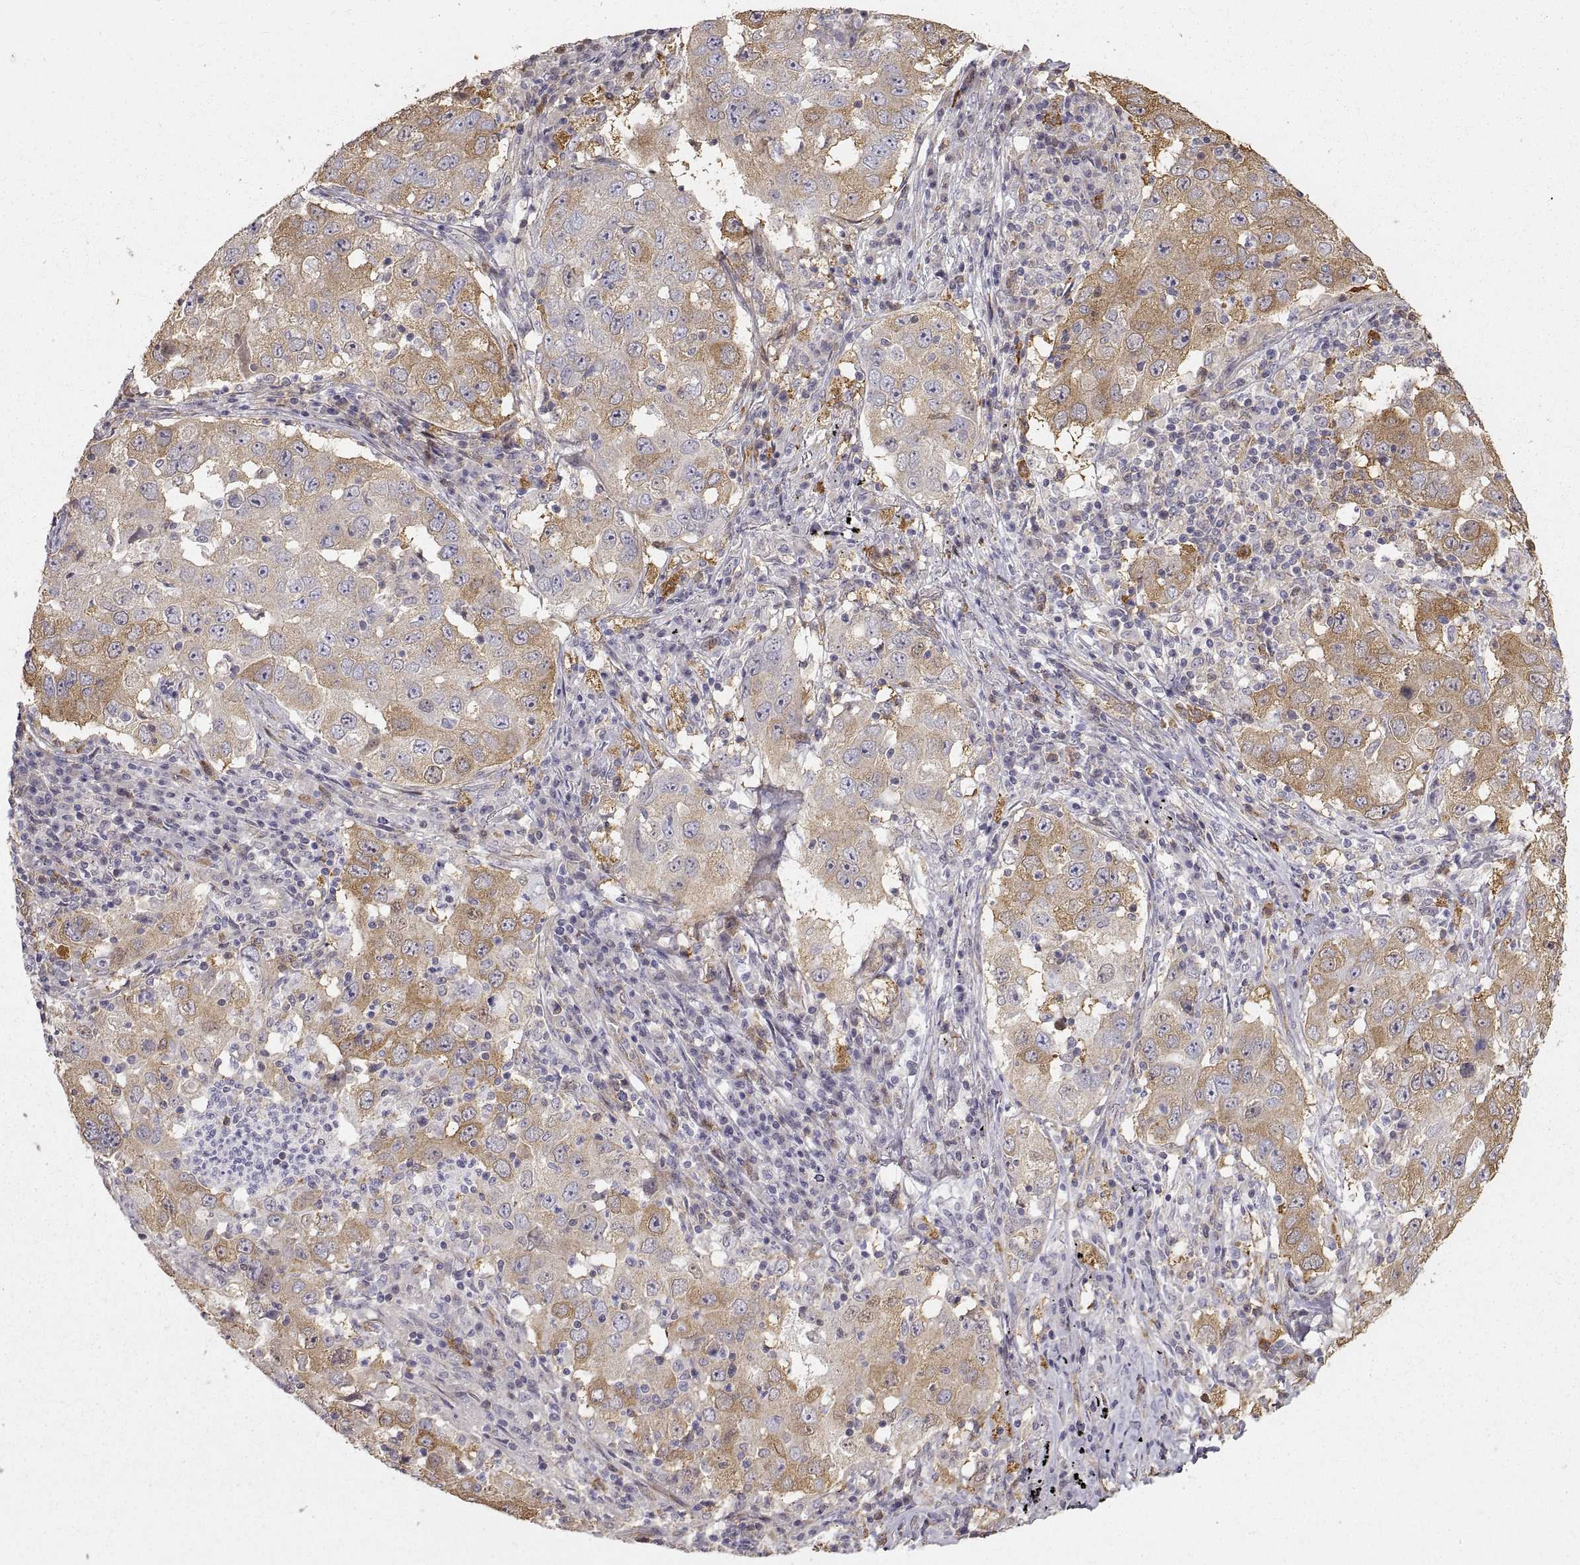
{"staining": {"intensity": "moderate", "quantity": "25%-75%", "location": "cytoplasmic/membranous"}, "tissue": "lung cancer", "cell_type": "Tumor cells", "image_type": "cancer", "snomed": [{"axis": "morphology", "description": "Adenocarcinoma, NOS"}, {"axis": "topography", "description": "Lung"}], "caption": "Immunohistochemical staining of lung cancer (adenocarcinoma) displays moderate cytoplasmic/membranous protein positivity in approximately 25%-75% of tumor cells.", "gene": "HSP90AB1", "patient": {"sex": "male", "age": 73}}